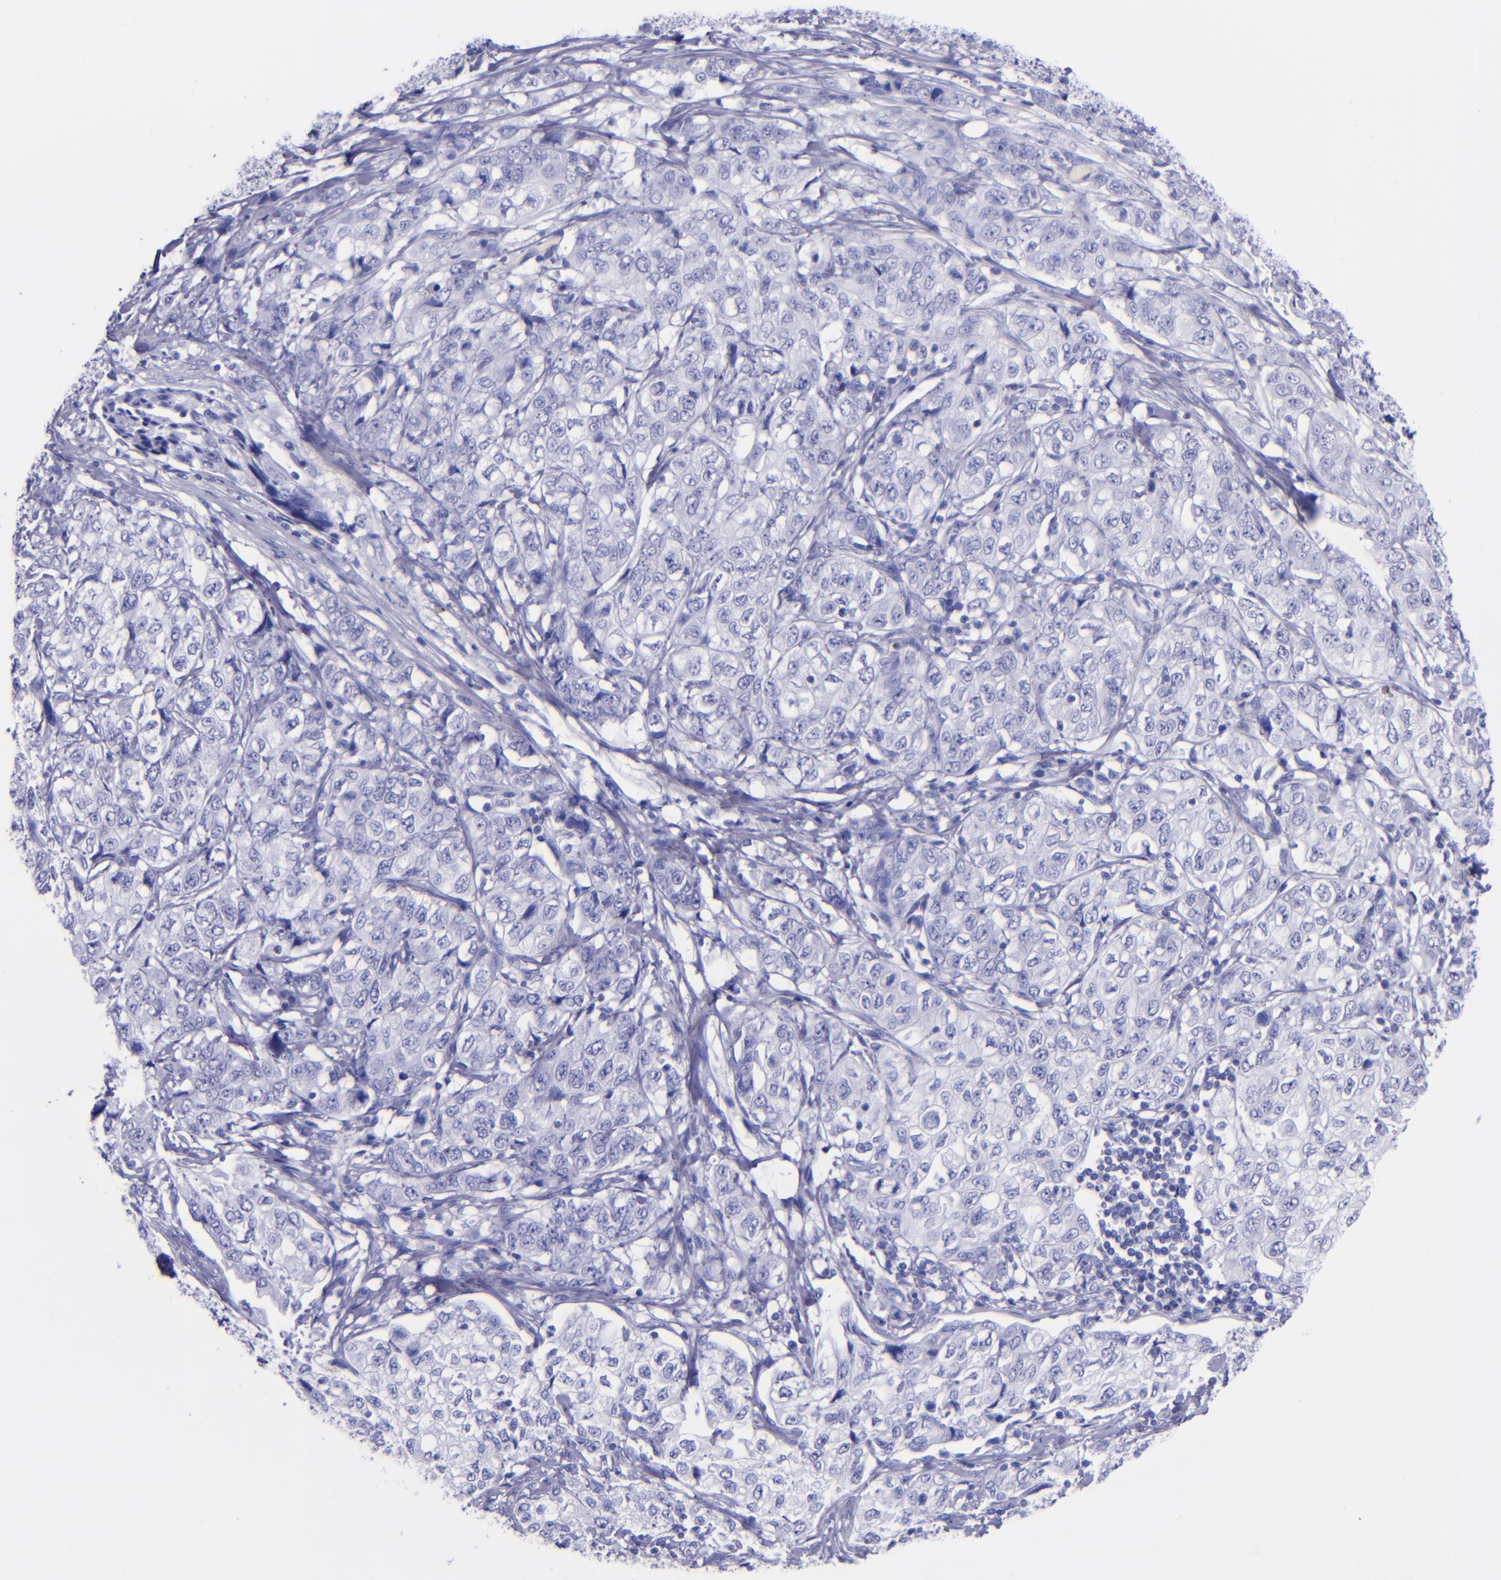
{"staining": {"intensity": "negative", "quantity": "none", "location": "none"}, "tissue": "stomach cancer", "cell_type": "Tumor cells", "image_type": "cancer", "snomed": [{"axis": "morphology", "description": "Adenocarcinoma, NOS"}, {"axis": "topography", "description": "Stomach"}], "caption": "This histopathology image is of stomach adenocarcinoma stained with IHC to label a protein in brown with the nuclei are counter-stained blue. There is no expression in tumor cells.", "gene": "LAG3", "patient": {"sex": "male", "age": 48}}